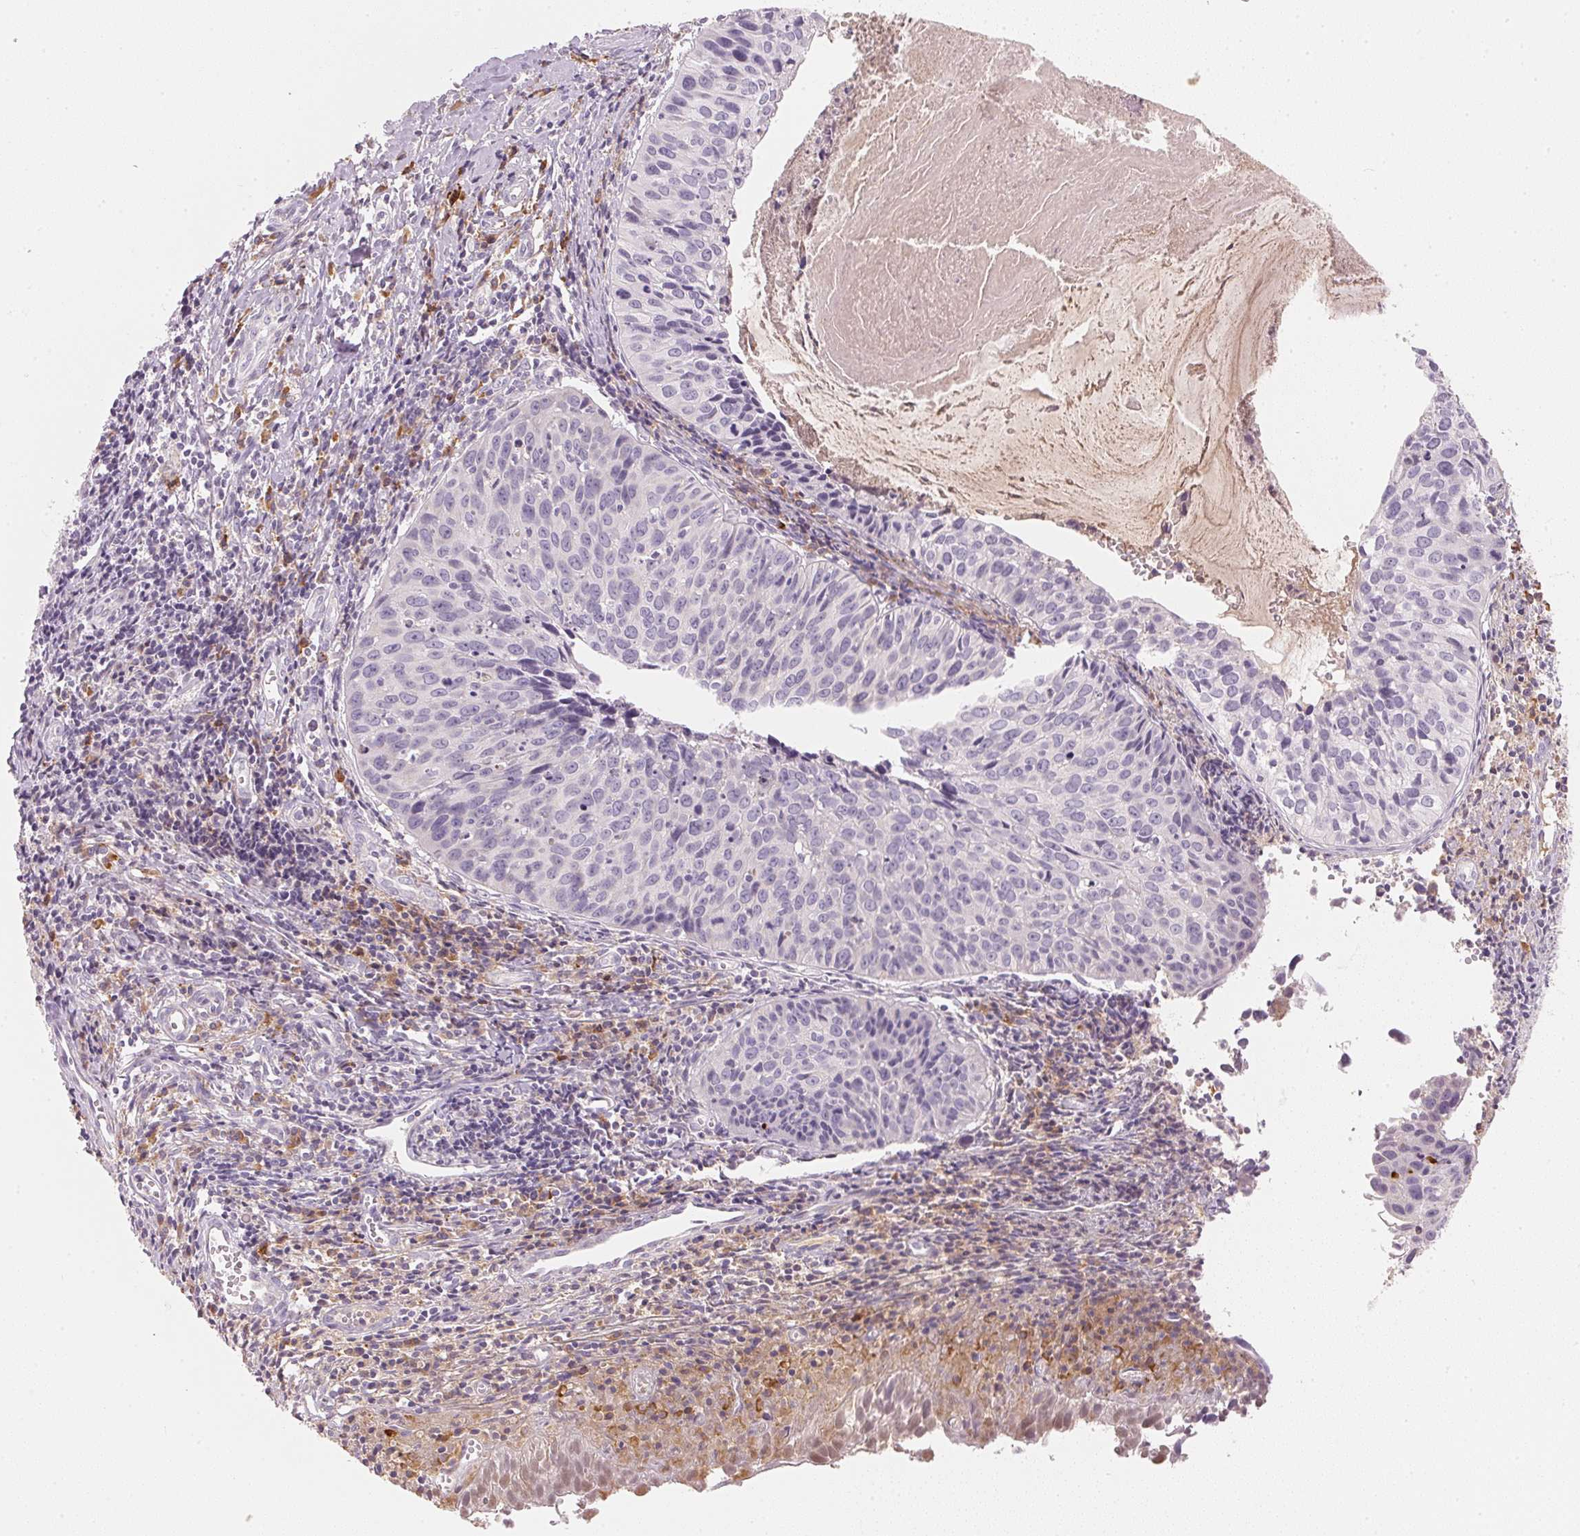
{"staining": {"intensity": "negative", "quantity": "none", "location": "none"}, "tissue": "cervical cancer", "cell_type": "Tumor cells", "image_type": "cancer", "snomed": [{"axis": "morphology", "description": "Squamous cell carcinoma, NOS"}, {"axis": "topography", "description": "Cervix"}], "caption": "An image of human squamous cell carcinoma (cervical) is negative for staining in tumor cells.", "gene": "RMDN2", "patient": {"sex": "female", "age": 31}}